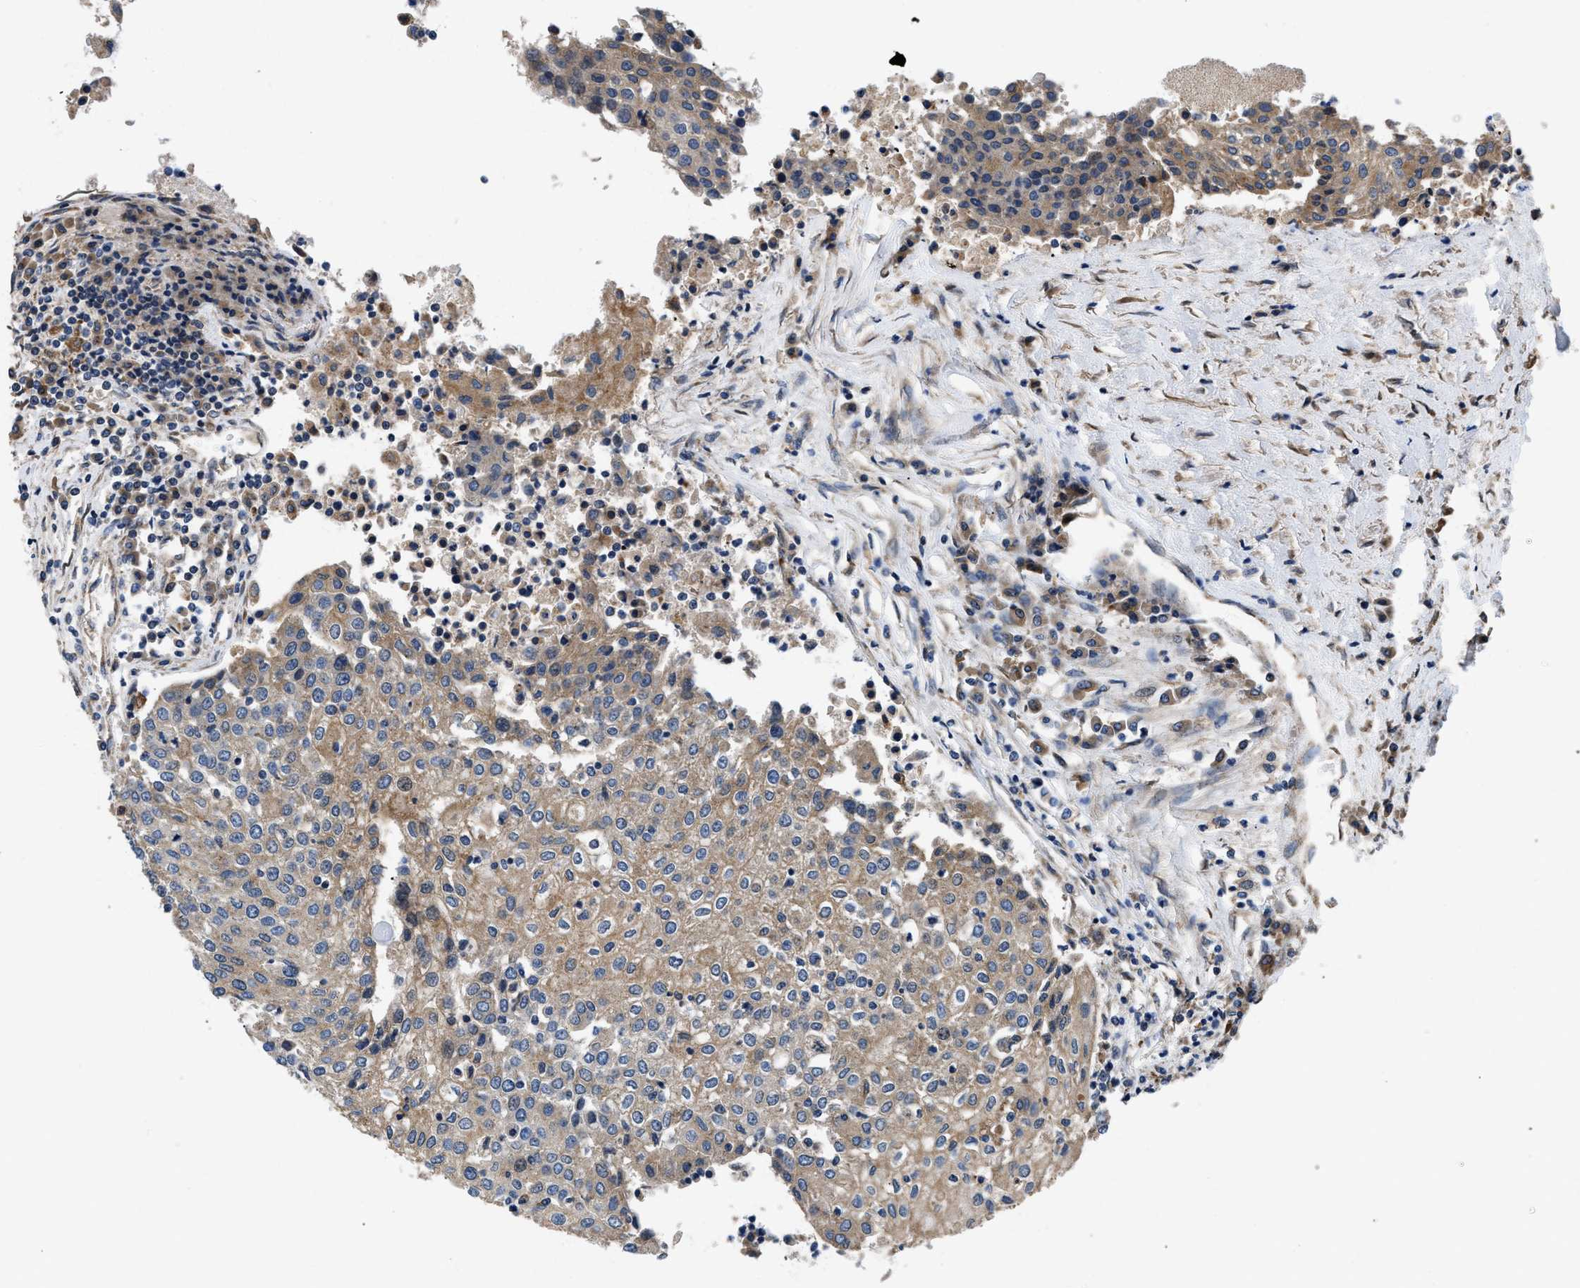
{"staining": {"intensity": "moderate", "quantity": ">75%", "location": "cytoplasmic/membranous"}, "tissue": "urothelial cancer", "cell_type": "Tumor cells", "image_type": "cancer", "snomed": [{"axis": "morphology", "description": "Urothelial carcinoma, High grade"}, {"axis": "topography", "description": "Urinary bladder"}], "caption": "High-grade urothelial carcinoma stained with DAB immunohistochemistry (IHC) shows medium levels of moderate cytoplasmic/membranous expression in approximately >75% of tumor cells.", "gene": "CEP128", "patient": {"sex": "female", "age": 85}}